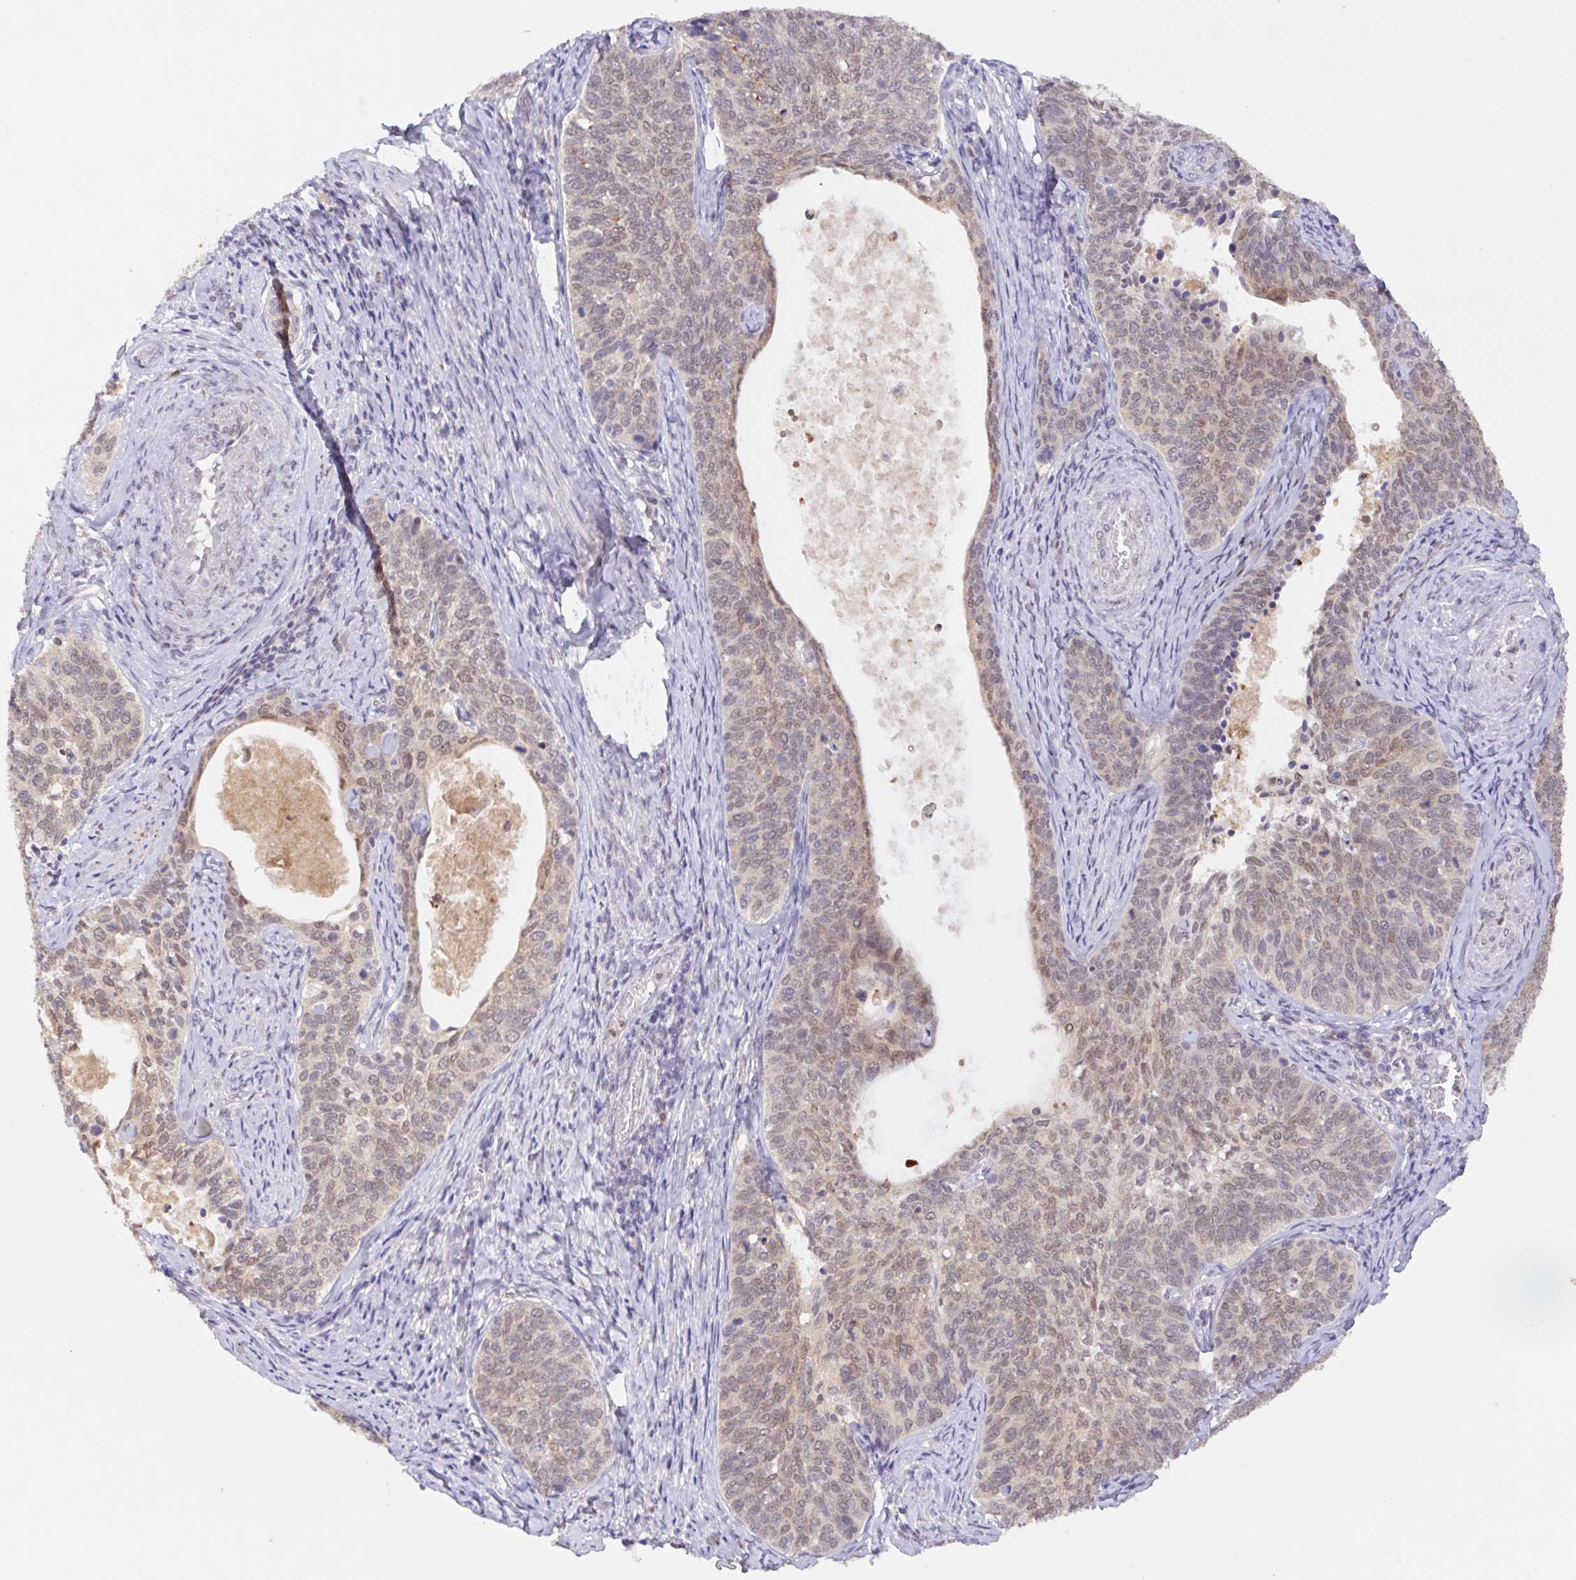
{"staining": {"intensity": "weak", "quantity": "25%-75%", "location": "nuclear"}, "tissue": "cervical cancer", "cell_type": "Tumor cells", "image_type": "cancer", "snomed": [{"axis": "morphology", "description": "Squamous cell carcinoma, NOS"}, {"axis": "topography", "description": "Cervix"}], "caption": "The image exhibits staining of cervical squamous cell carcinoma, revealing weak nuclear protein positivity (brown color) within tumor cells.", "gene": "L3MBTL4", "patient": {"sex": "female", "age": 69}}